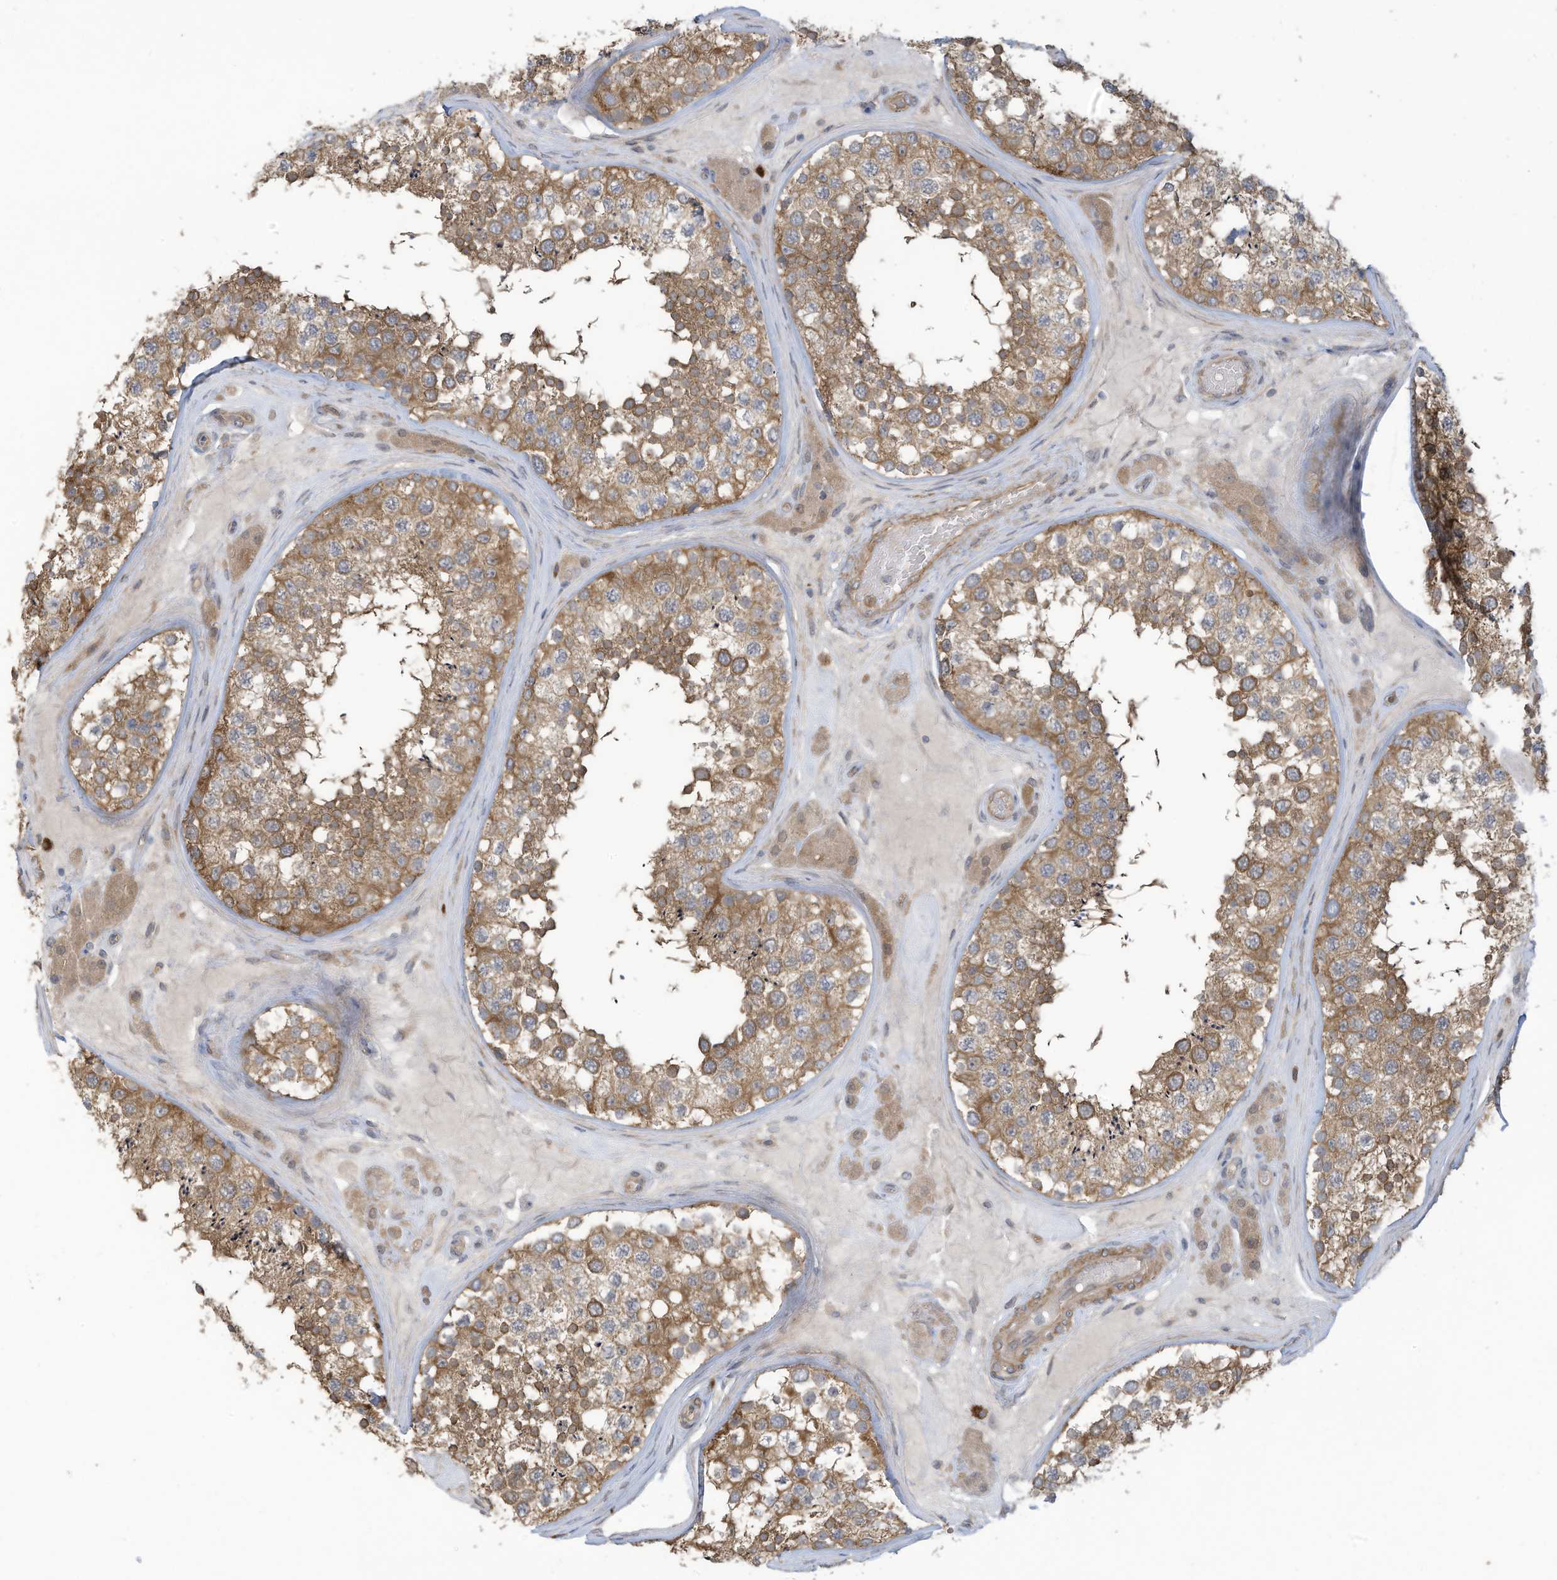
{"staining": {"intensity": "moderate", "quantity": ">75%", "location": "cytoplasmic/membranous"}, "tissue": "testis", "cell_type": "Cells in seminiferous ducts", "image_type": "normal", "snomed": [{"axis": "morphology", "description": "Normal tissue, NOS"}, {"axis": "topography", "description": "Testis"}], "caption": "The image shows a brown stain indicating the presence of a protein in the cytoplasmic/membranous of cells in seminiferous ducts in testis. Using DAB (brown) and hematoxylin (blue) stains, captured at high magnification using brightfield microscopy.", "gene": "ADI1", "patient": {"sex": "male", "age": 46}}